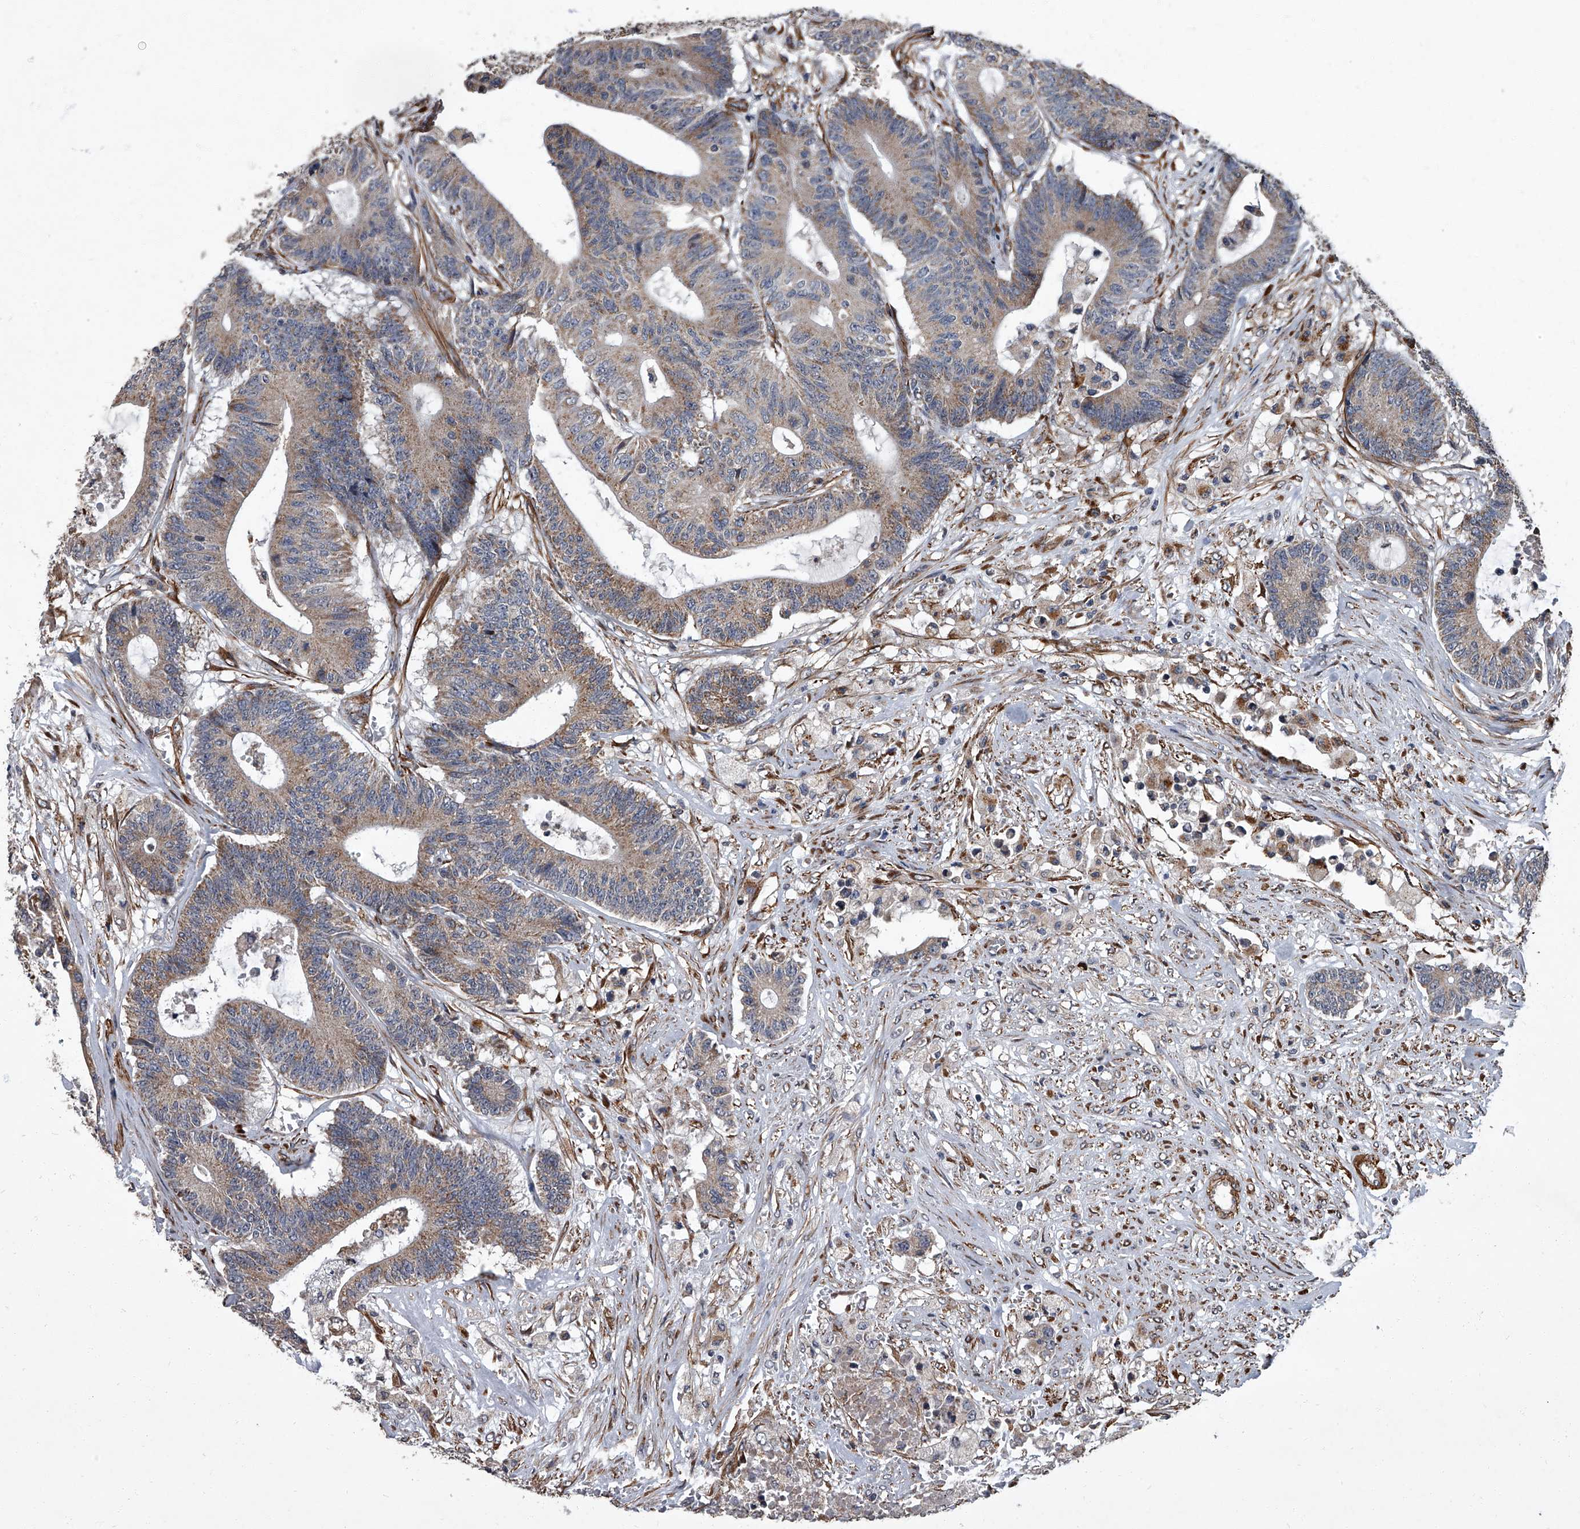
{"staining": {"intensity": "moderate", "quantity": ">75%", "location": "cytoplasmic/membranous"}, "tissue": "colorectal cancer", "cell_type": "Tumor cells", "image_type": "cancer", "snomed": [{"axis": "morphology", "description": "Adenocarcinoma, NOS"}, {"axis": "topography", "description": "Colon"}], "caption": "IHC (DAB) staining of adenocarcinoma (colorectal) exhibits moderate cytoplasmic/membranous protein staining in approximately >75% of tumor cells. (DAB (3,3'-diaminobenzidine) IHC, brown staining for protein, blue staining for nuclei).", "gene": "SIRT4", "patient": {"sex": "female", "age": 84}}